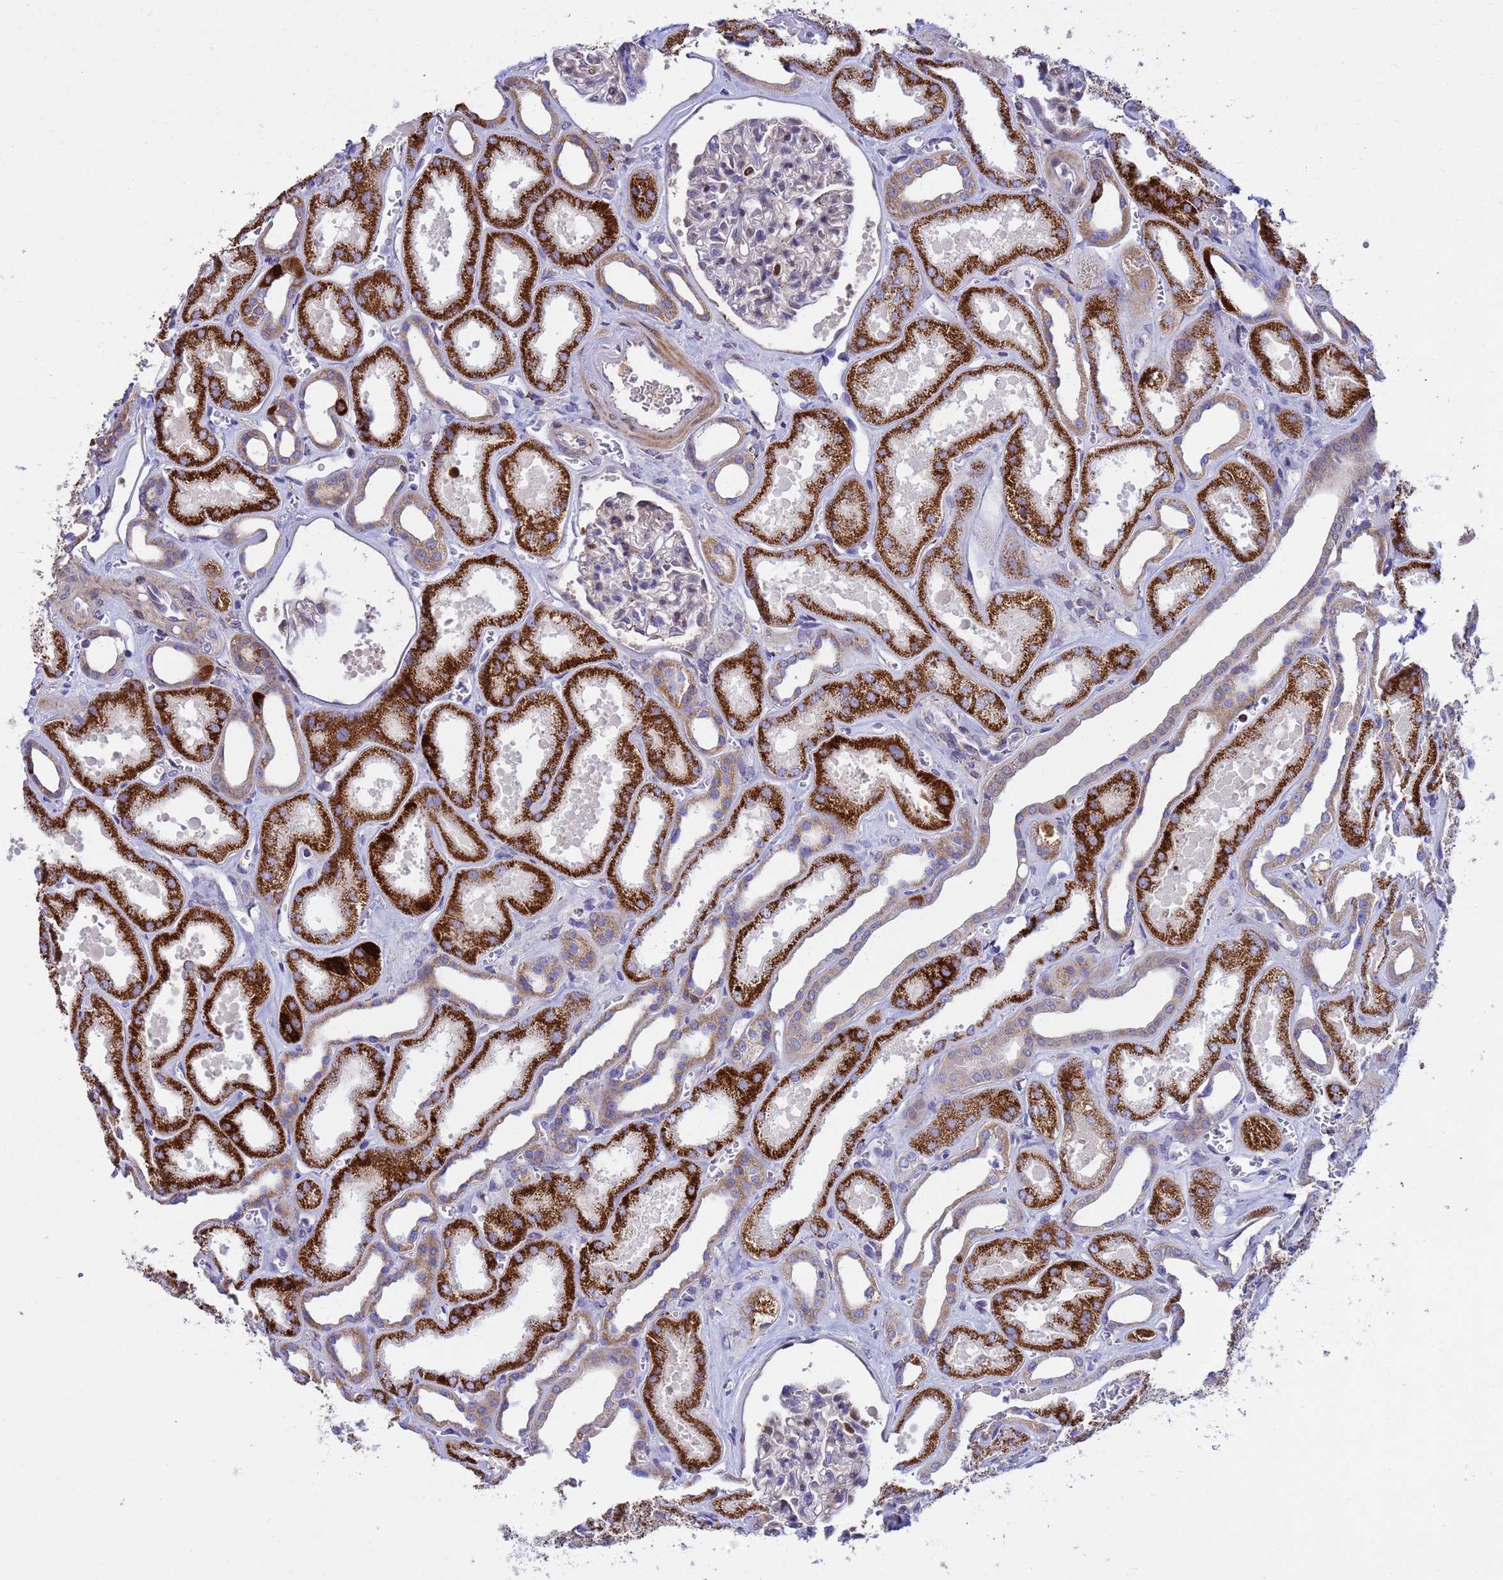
{"staining": {"intensity": "weak", "quantity": "25%-75%", "location": "cytoplasmic/membranous"}, "tissue": "kidney", "cell_type": "Cells in glomeruli", "image_type": "normal", "snomed": [{"axis": "morphology", "description": "Normal tissue, NOS"}, {"axis": "morphology", "description": "Adenocarcinoma, NOS"}, {"axis": "topography", "description": "Kidney"}], "caption": "Immunohistochemical staining of unremarkable kidney demonstrates 25%-75% levels of weak cytoplasmic/membranous protein positivity in approximately 25%-75% of cells in glomeruli. The staining is performed using DAB (3,3'-diaminobenzidine) brown chromogen to label protein expression. The nuclei are counter-stained blue using hematoxylin.", "gene": "TUBGCP3", "patient": {"sex": "female", "age": 68}}